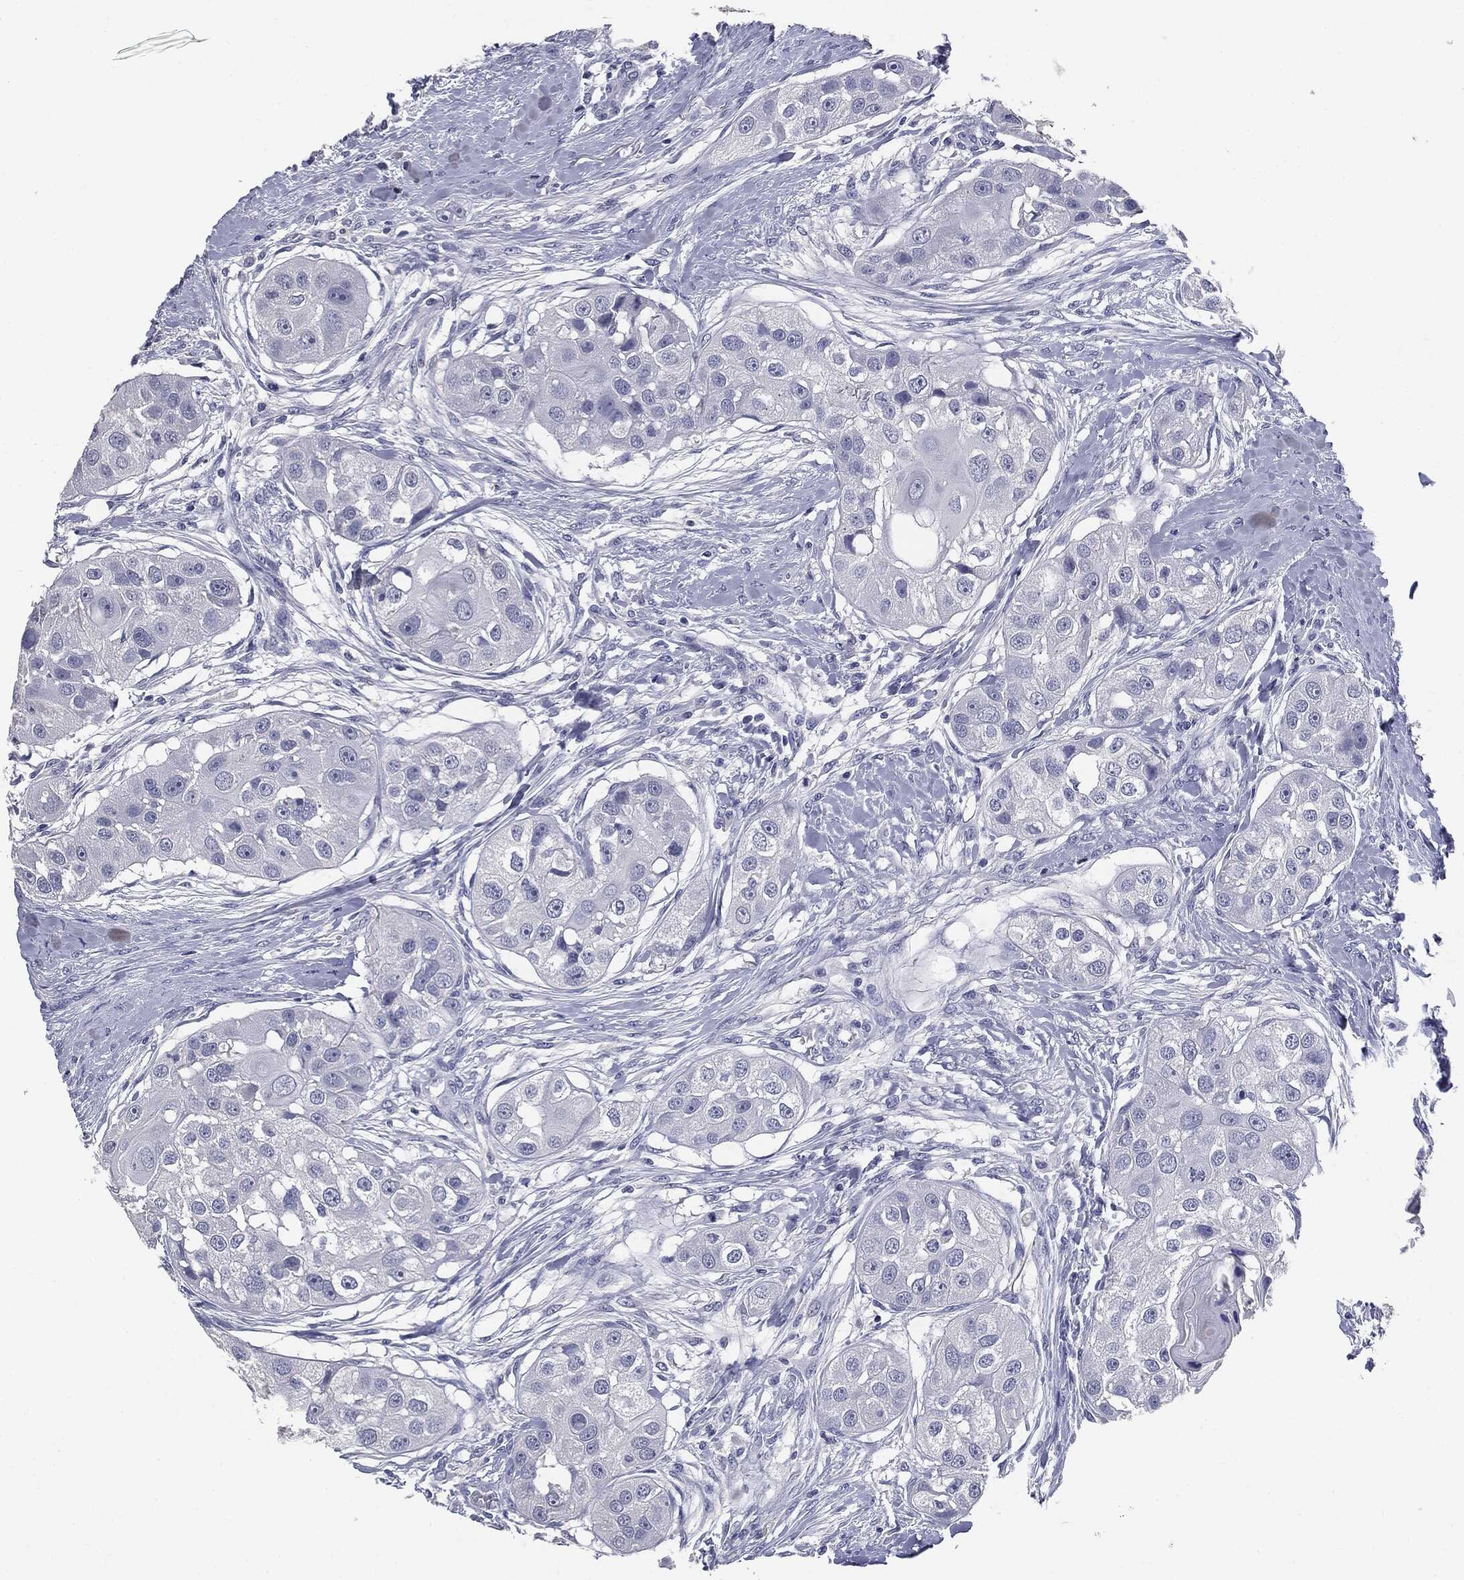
{"staining": {"intensity": "negative", "quantity": "none", "location": "none"}, "tissue": "head and neck cancer", "cell_type": "Tumor cells", "image_type": "cancer", "snomed": [{"axis": "morphology", "description": "Normal tissue, NOS"}, {"axis": "morphology", "description": "Squamous cell carcinoma, NOS"}, {"axis": "topography", "description": "Skeletal muscle"}, {"axis": "topography", "description": "Head-Neck"}], "caption": "Head and neck cancer (squamous cell carcinoma) stained for a protein using immunohistochemistry (IHC) shows no positivity tumor cells.", "gene": "AFP", "patient": {"sex": "male", "age": 51}}